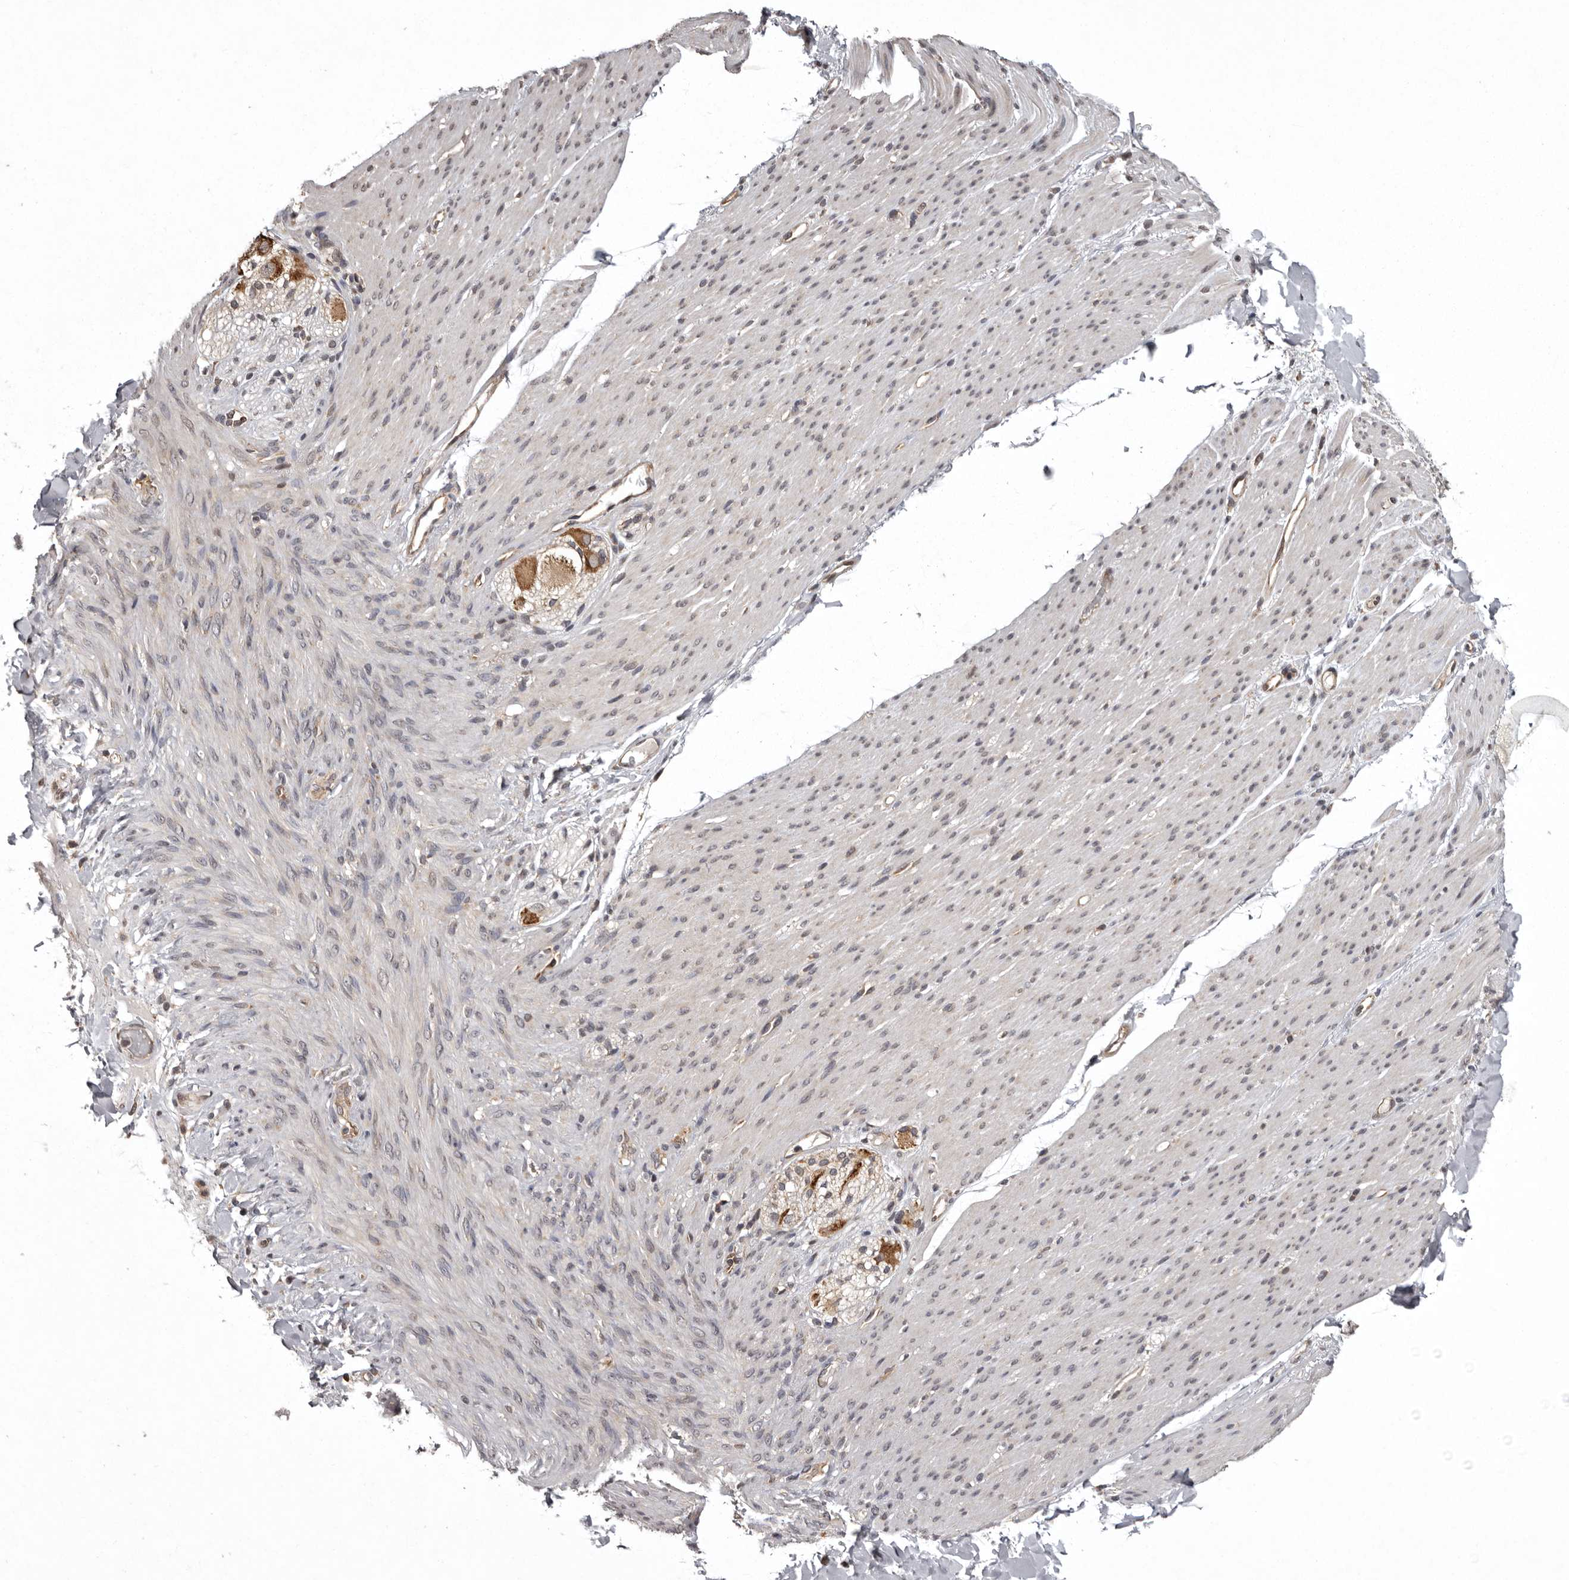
{"staining": {"intensity": "negative", "quantity": "none", "location": "none"}, "tissue": "smooth muscle", "cell_type": "Smooth muscle cells", "image_type": "normal", "snomed": [{"axis": "morphology", "description": "Normal tissue, NOS"}, {"axis": "topography", "description": "Colon"}, {"axis": "topography", "description": "Peripheral nerve tissue"}], "caption": "Smooth muscle cells are negative for brown protein staining in unremarkable smooth muscle. (Immunohistochemistry (ihc), brightfield microscopy, high magnification).", "gene": "DARS1", "patient": {"sex": "female", "age": 61}}